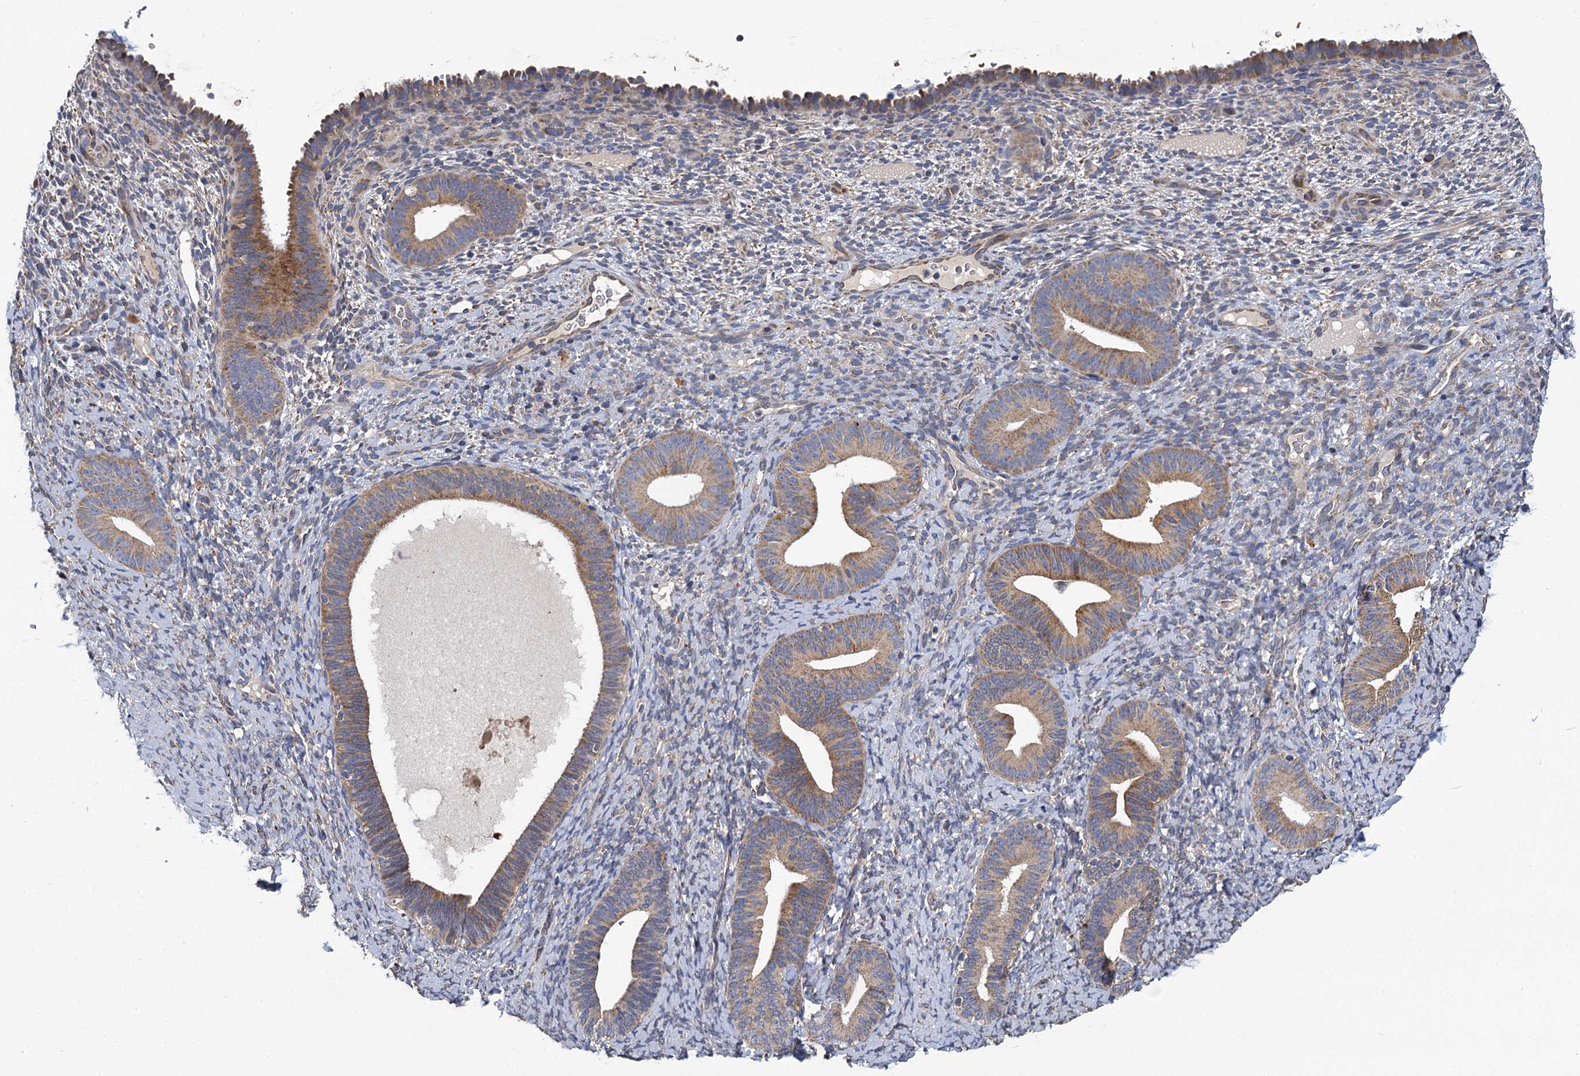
{"staining": {"intensity": "weak", "quantity": "<25%", "location": "cytoplasmic/membranous"}, "tissue": "endometrium", "cell_type": "Cells in endometrial stroma", "image_type": "normal", "snomed": [{"axis": "morphology", "description": "Normal tissue, NOS"}, {"axis": "topography", "description": "Endometrium"}], "caption": "DAB immunohistochemical staining of benign endometrium demonstrates no significant staining in cells in endometrial stroma. (Immunohistochemistry (ihc), brightfield microscopy, high magnification).", "gene": "SUPV3L1", "patient": {"sex": "female", "age": 65}}